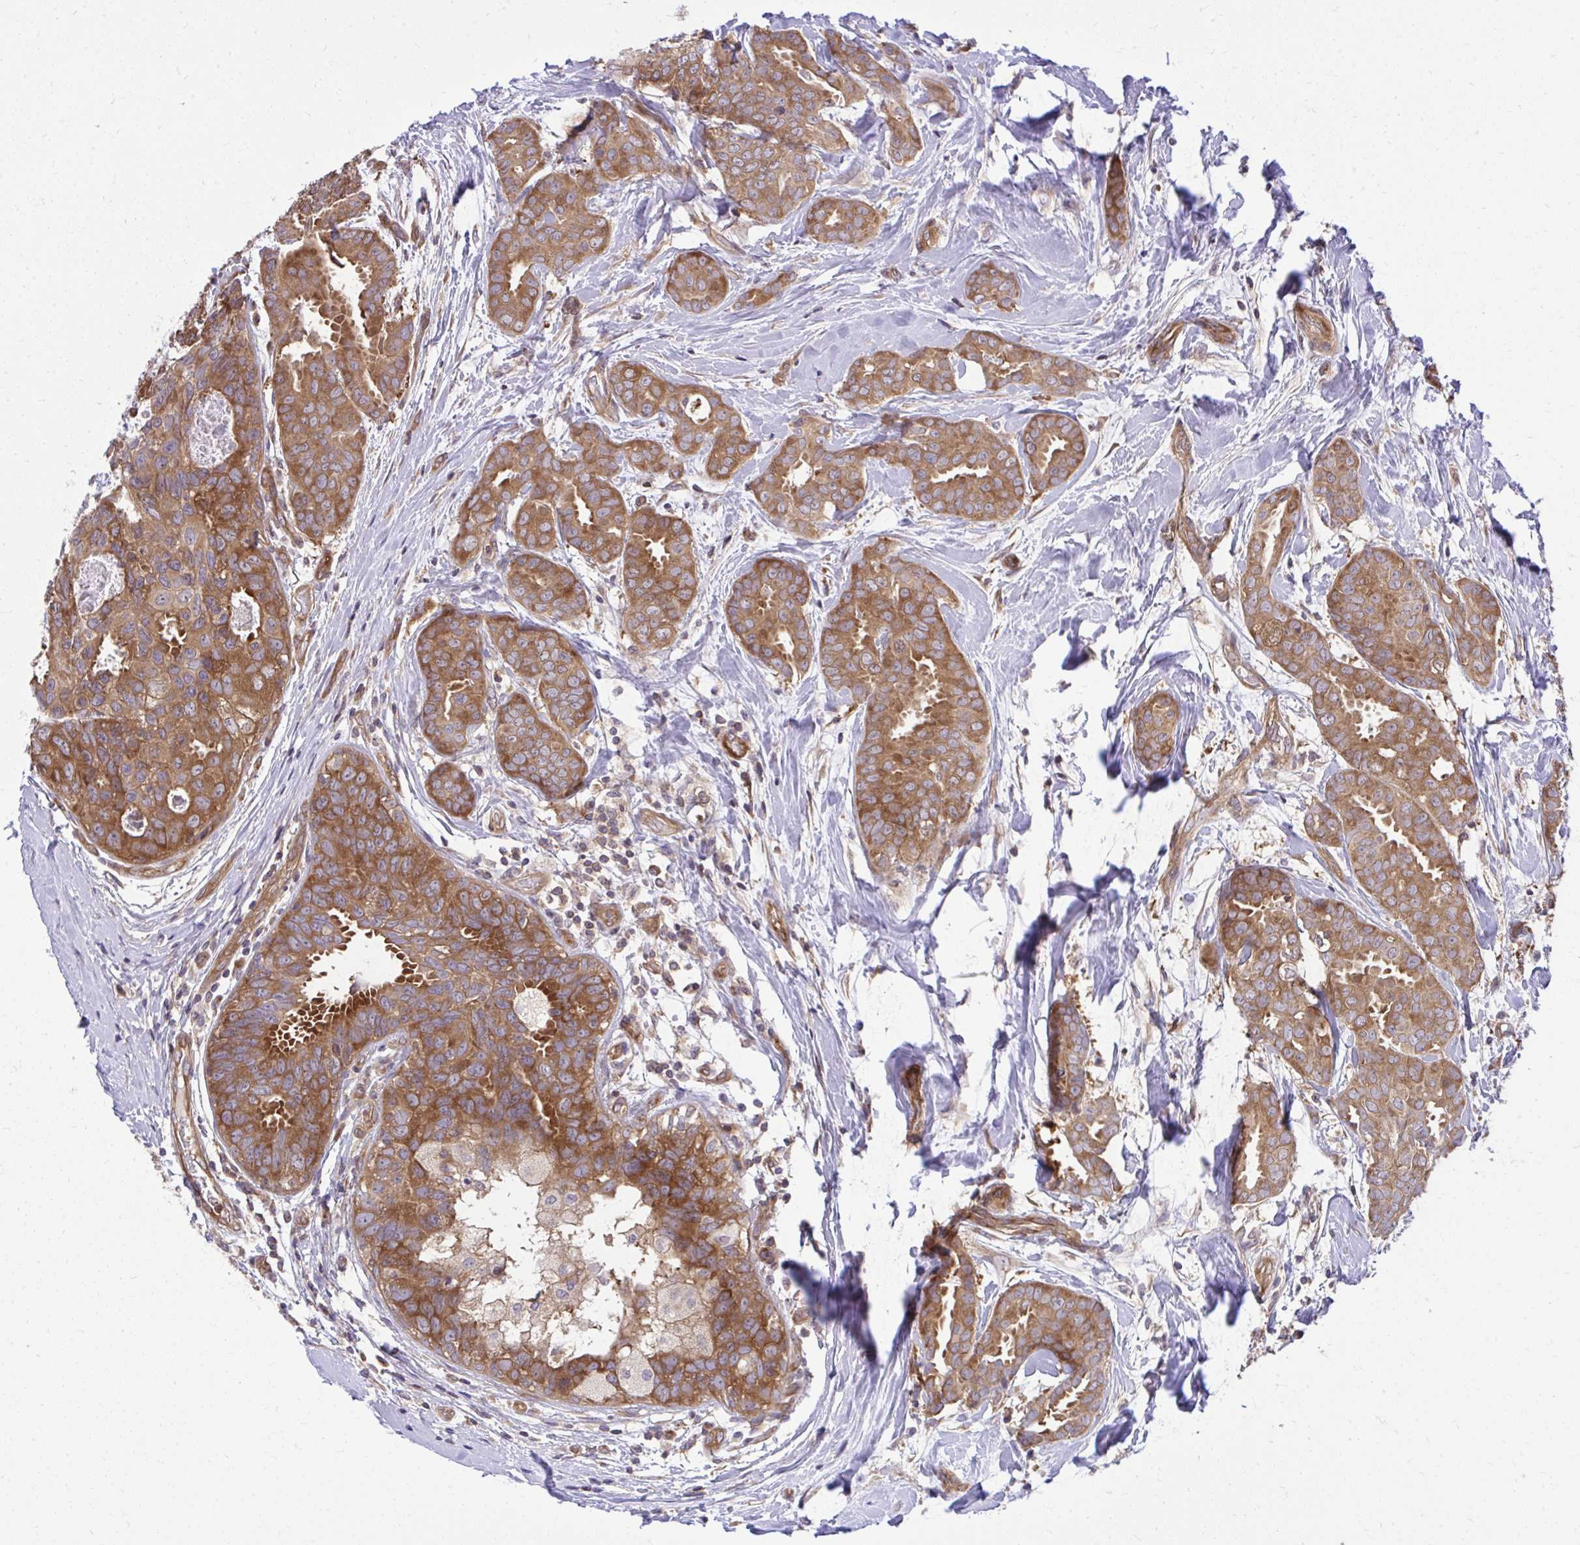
{"staining": {"intensity": "moderate", "quantity": ">75%", "location": "cytoplasmic/membranous"}, "tissue": "breast cancer", "cell_type": "Tumor cells", "image_type": "cancer", "snomed": [{"axis": "morphology", "description": "Duct carcinoma"}, {"axis": "topography", "description": "Breast"}], "caption": "Breast cancer stained with a protein marker displays moderate staining in tumor cells.", "gene": "PPP5C", "patient": {"sex": "female", "age": 45}}